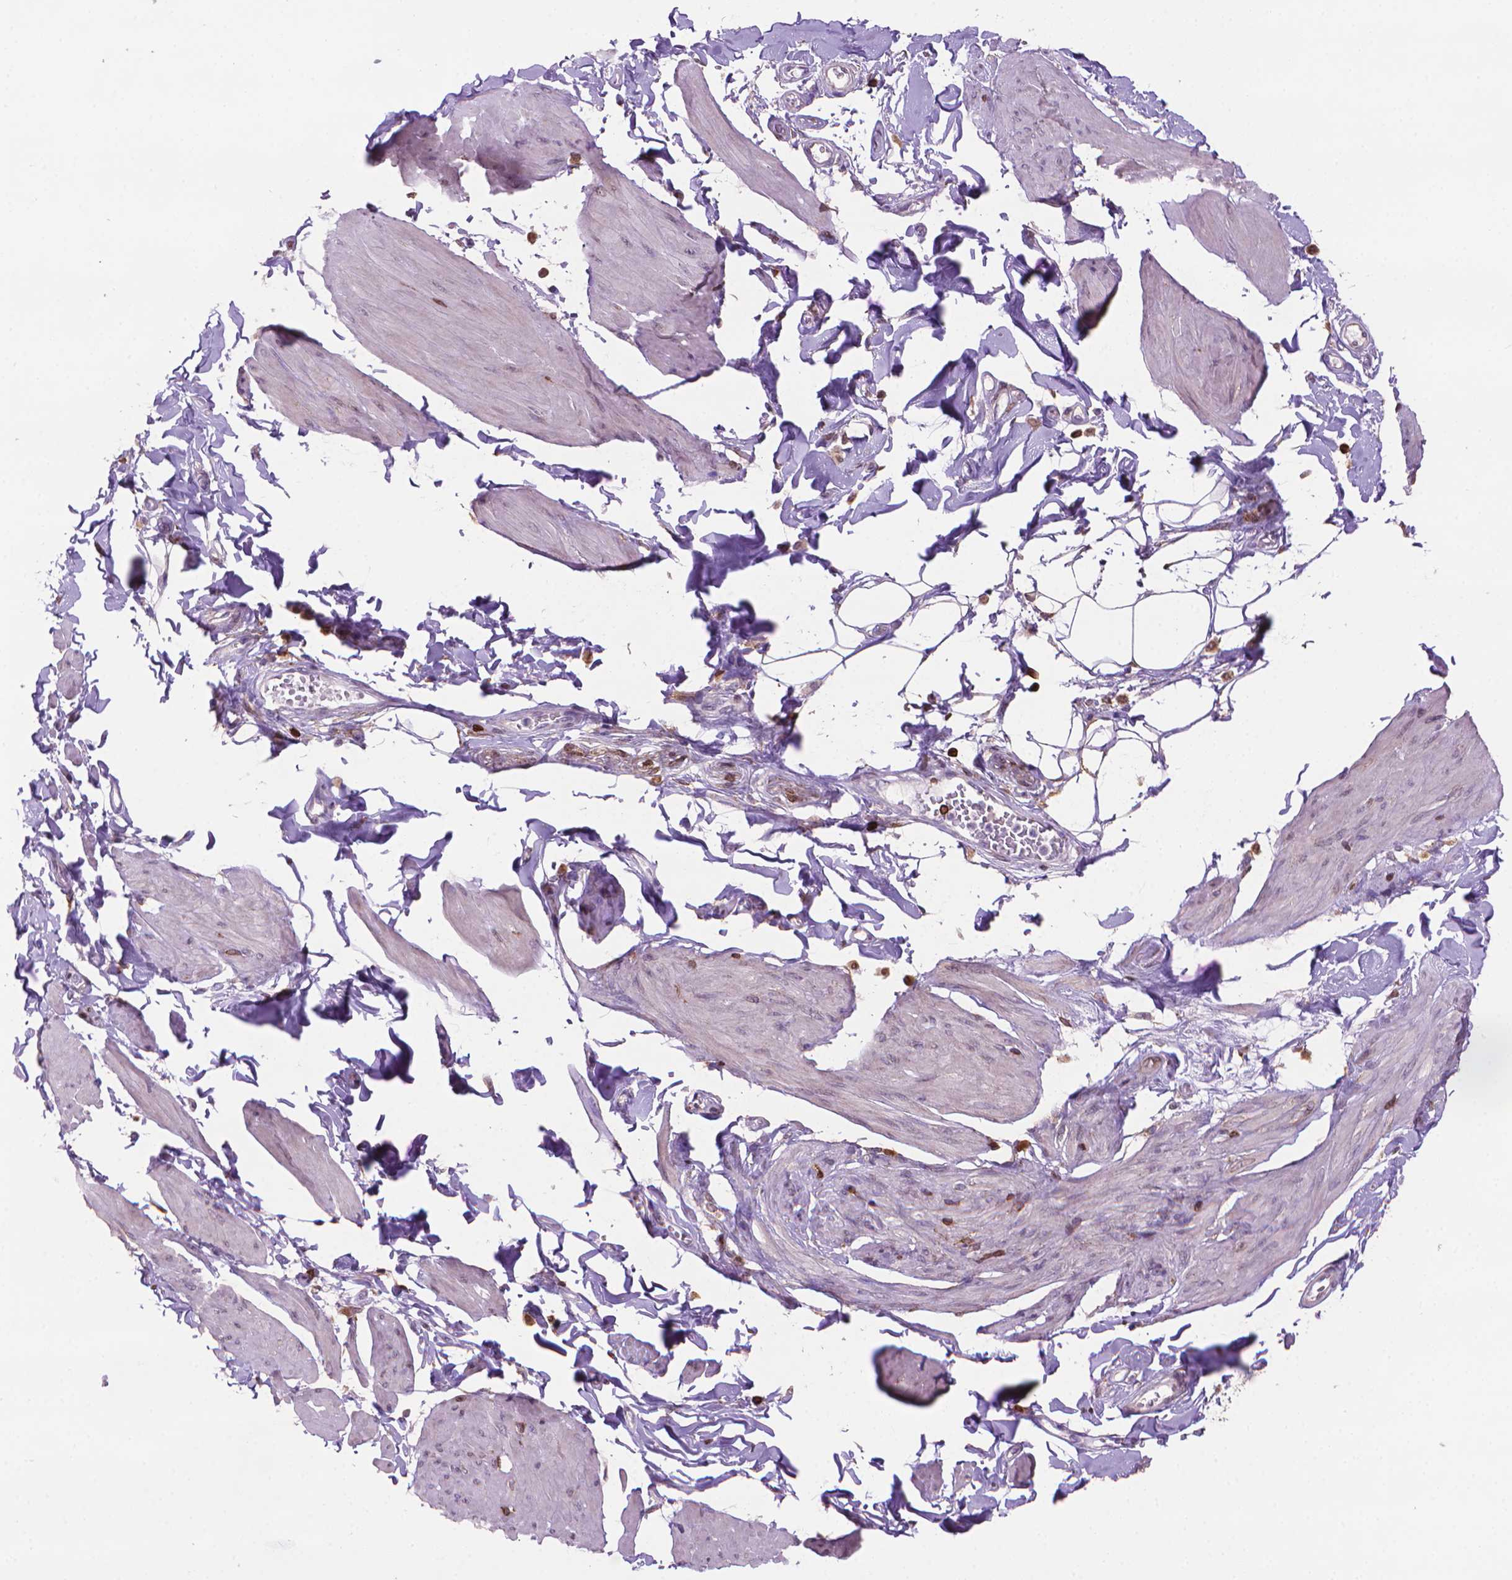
{"staining": {"intensity": "moderate", "quantity": ">75%", "location": "cytoplasmic/membranous"}, "tissue": "smooth muscle", "cell_type": "Smooth muscle cells", "image_type": "normal", "snomed": [{"axis": "morphology", "description": "Normal tissue, NOS"}, {"axis": "topography", "description": "Adipose tissue"}, {"axis": "topography", "description": "Smooth muscle"}, {"axis": "topography", "description": "Peripheral nerve tissue"}], "caption": "Smooth muscle stained for a protein (brown) exhibits moderate cytoplasmic/membranous positive expression in about >75% of smooth muscle cells.", "gene": "BCL2", "patient": {"sex": "male", "age": 83}}